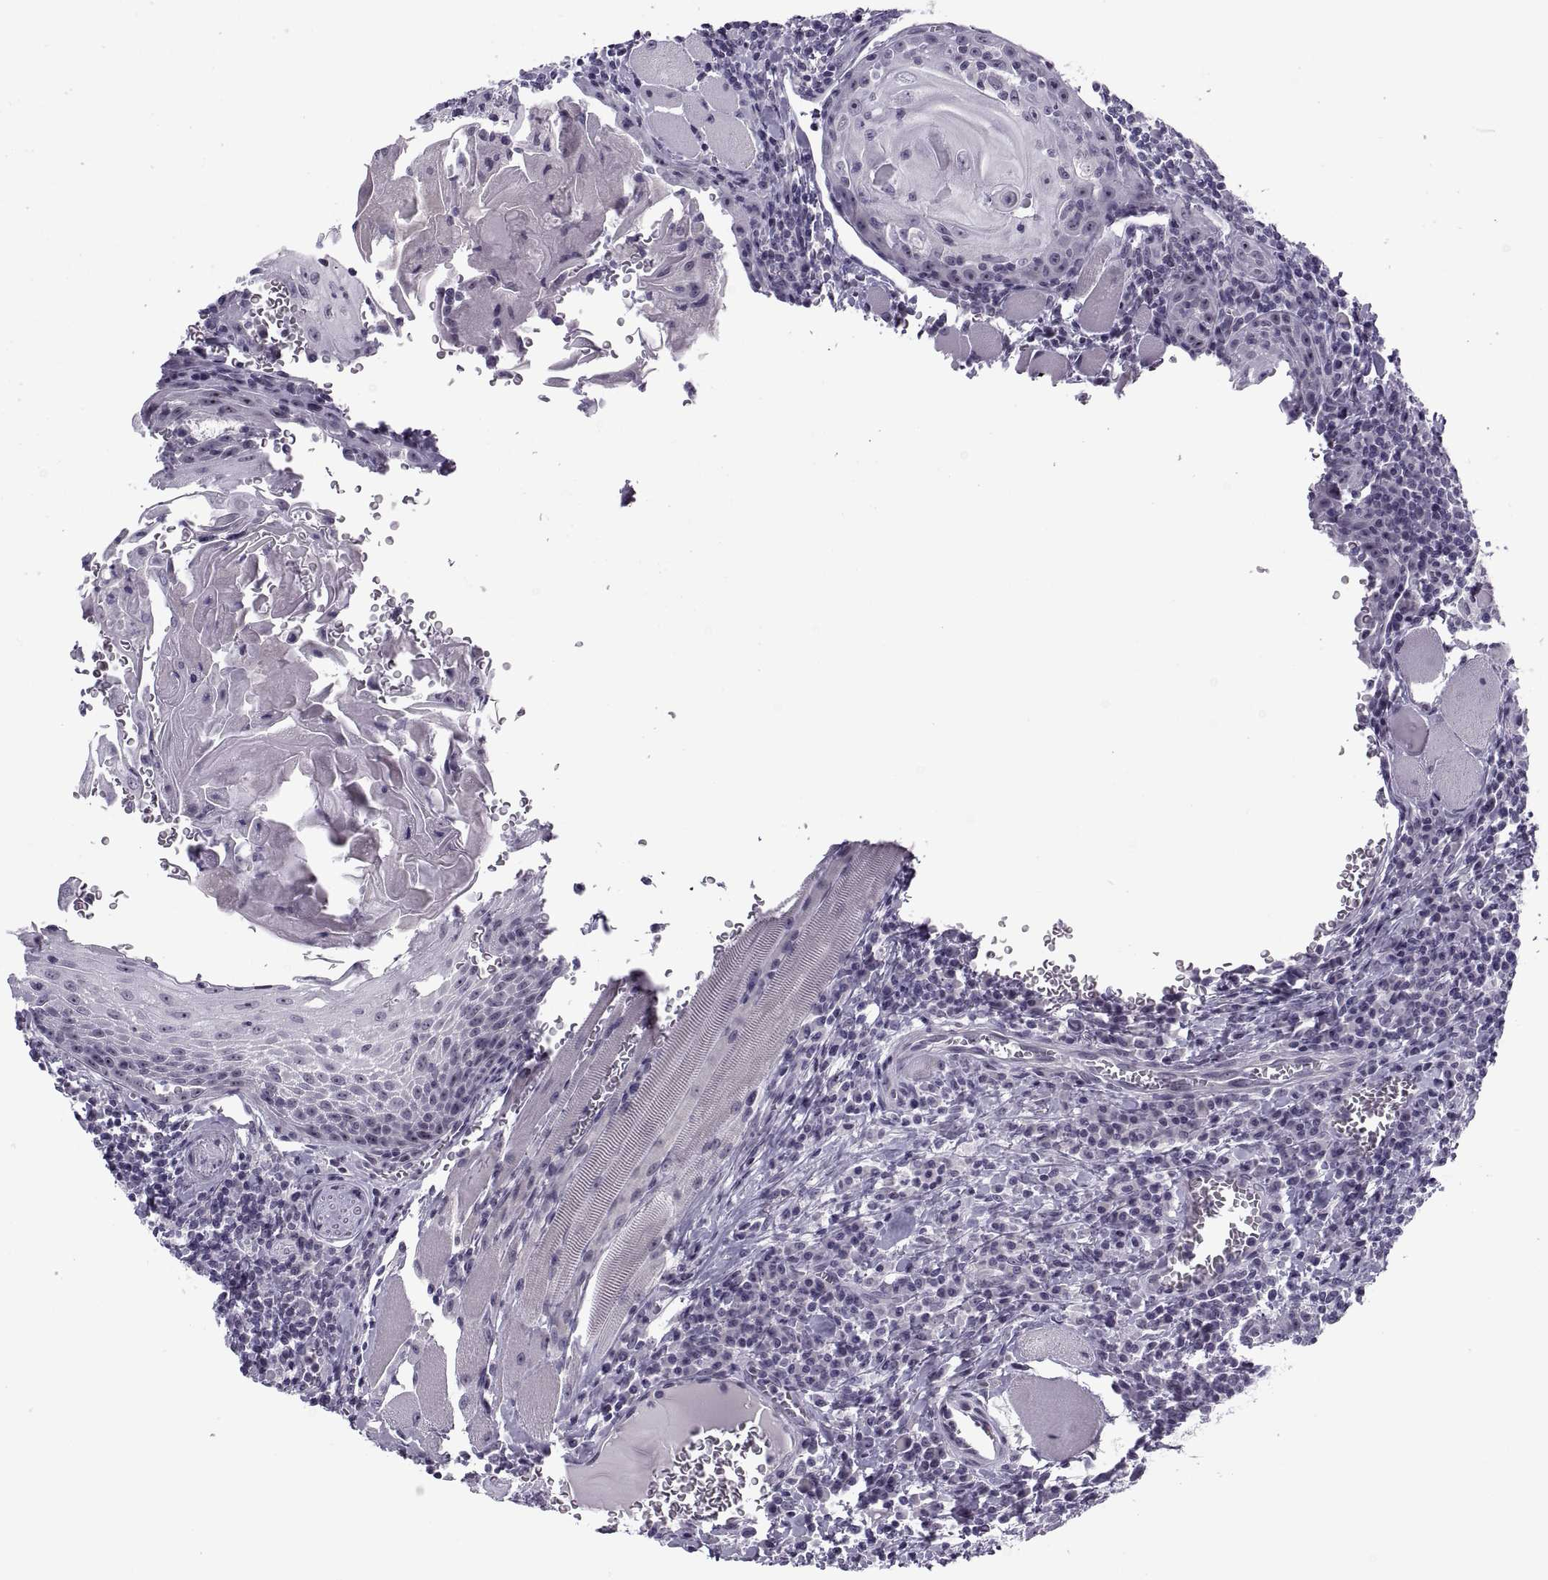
{"staining": {"intensity": "negative", "quantity": "none", "location": "none"}, "tissue": "head and neck cancer", "cell_type": "Tumor cells", "image_type": "cancer", "snomed": [{"axis": "morphology", "description": "Normal tissue, NOS"}, {"axis": "morphology", "description": "Squamous cell carcinoma, NOS"}, {"axis": "topography", "description": "Oral tissue"}, {"axis": "topography", "description": "Head-Neck"}], "caption": "IHC of head and neck cancer (squamous cell carcinoma) shows no staining in tumor cells. Nuclei are stained in blue.", "gene": "TBC1D3G", "patient": {"sex": "male", "age": 52}}